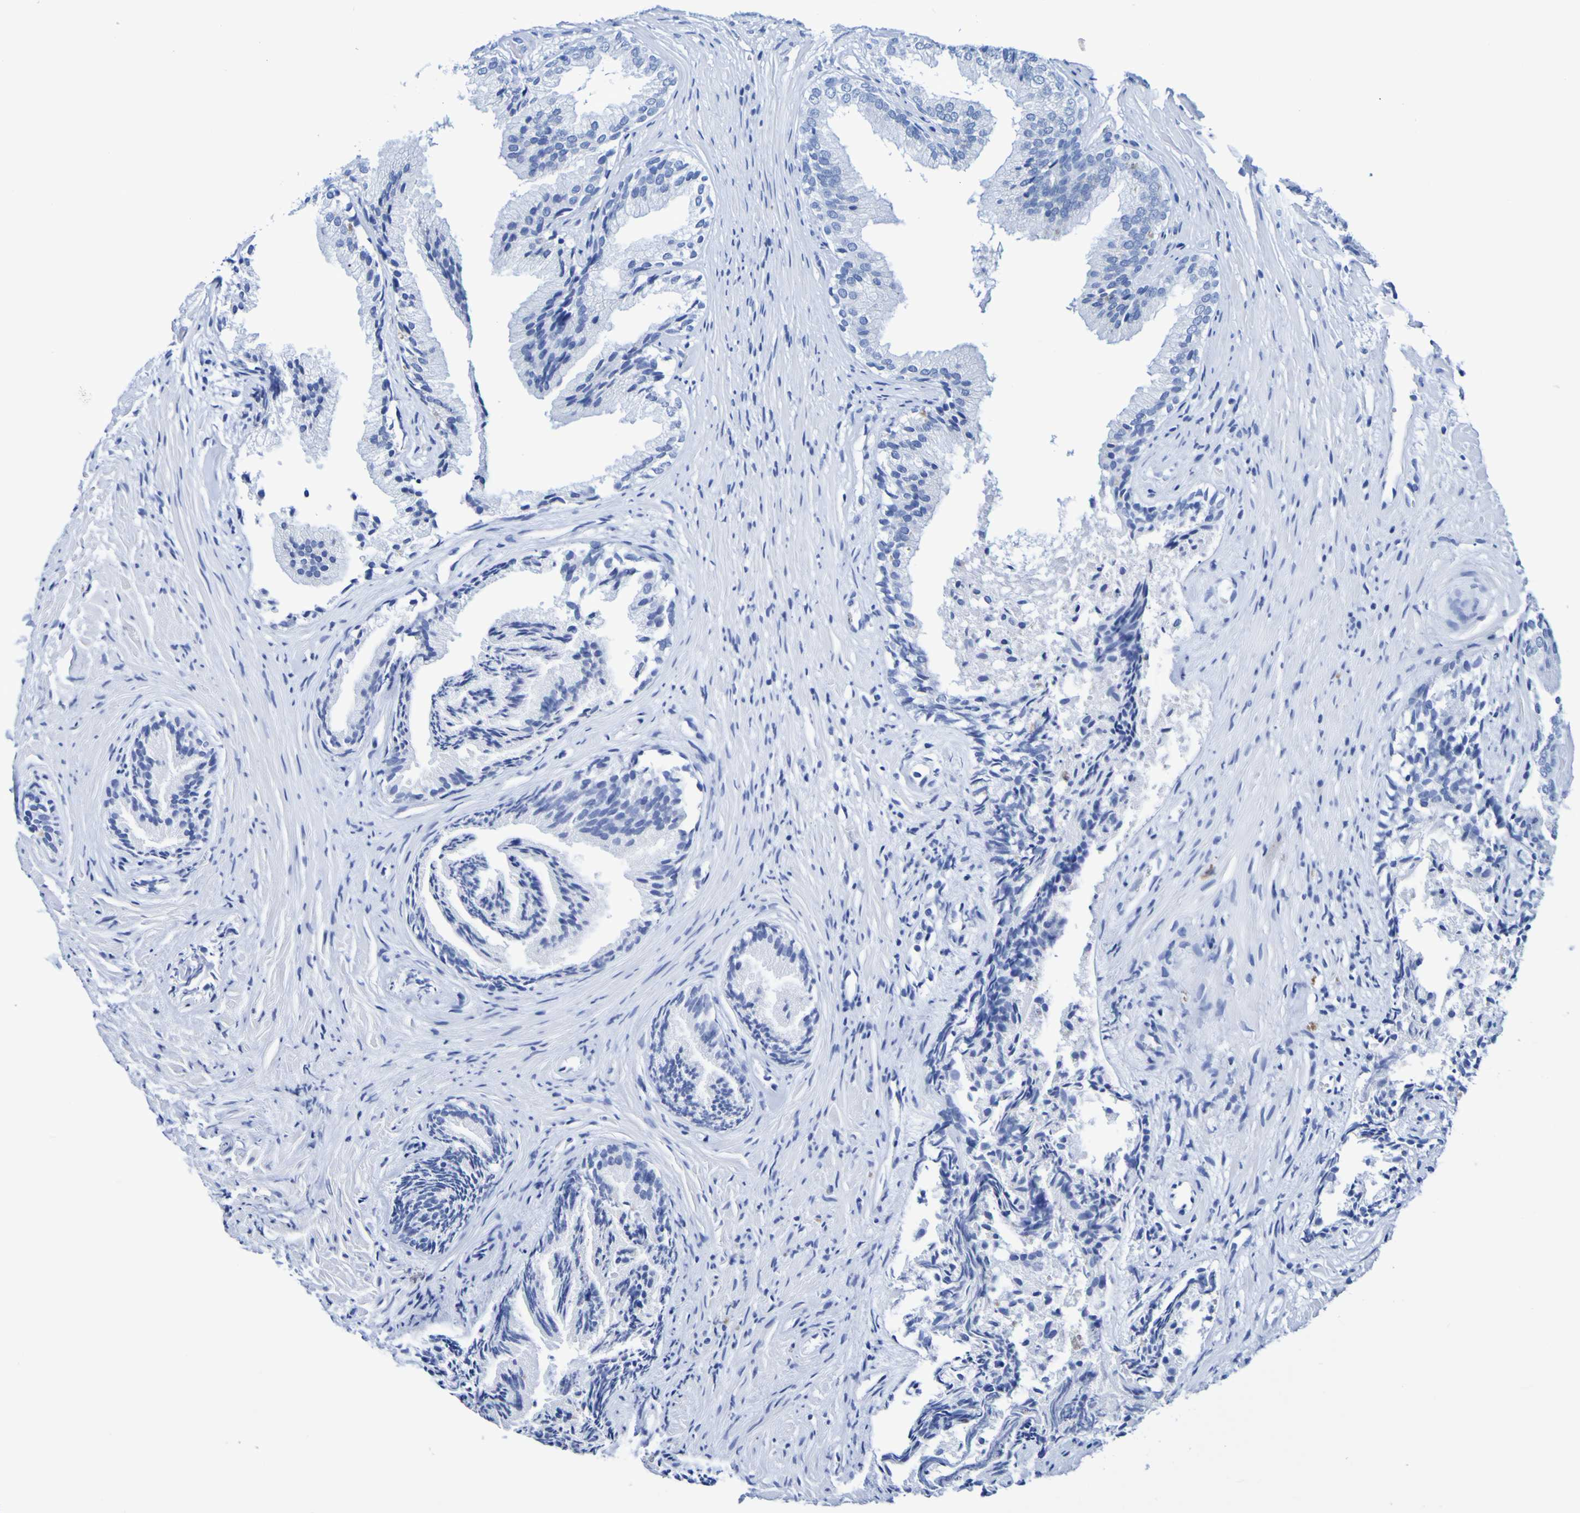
{"staining": {"intensity": "negative", "quantity": "none", "location": "none"}, "tissue": "prostate", "cell_type": "Glandular cells", "image_type": "normal", "snomed": [{"axis": "morphology", "description": "Normal tissue, NOS"}, {"axis": "topography", "description": "Prostate"}], "caption": "Protein analysis of benign prostate shows no significant expression in glandular cells. Brightfield microscopy of IHC stained with DAB (brown) and hematoxylin (blue), captured at high magnification.", "gene": "DPEP1", "patient": {"sex": "male", "age": 76}}